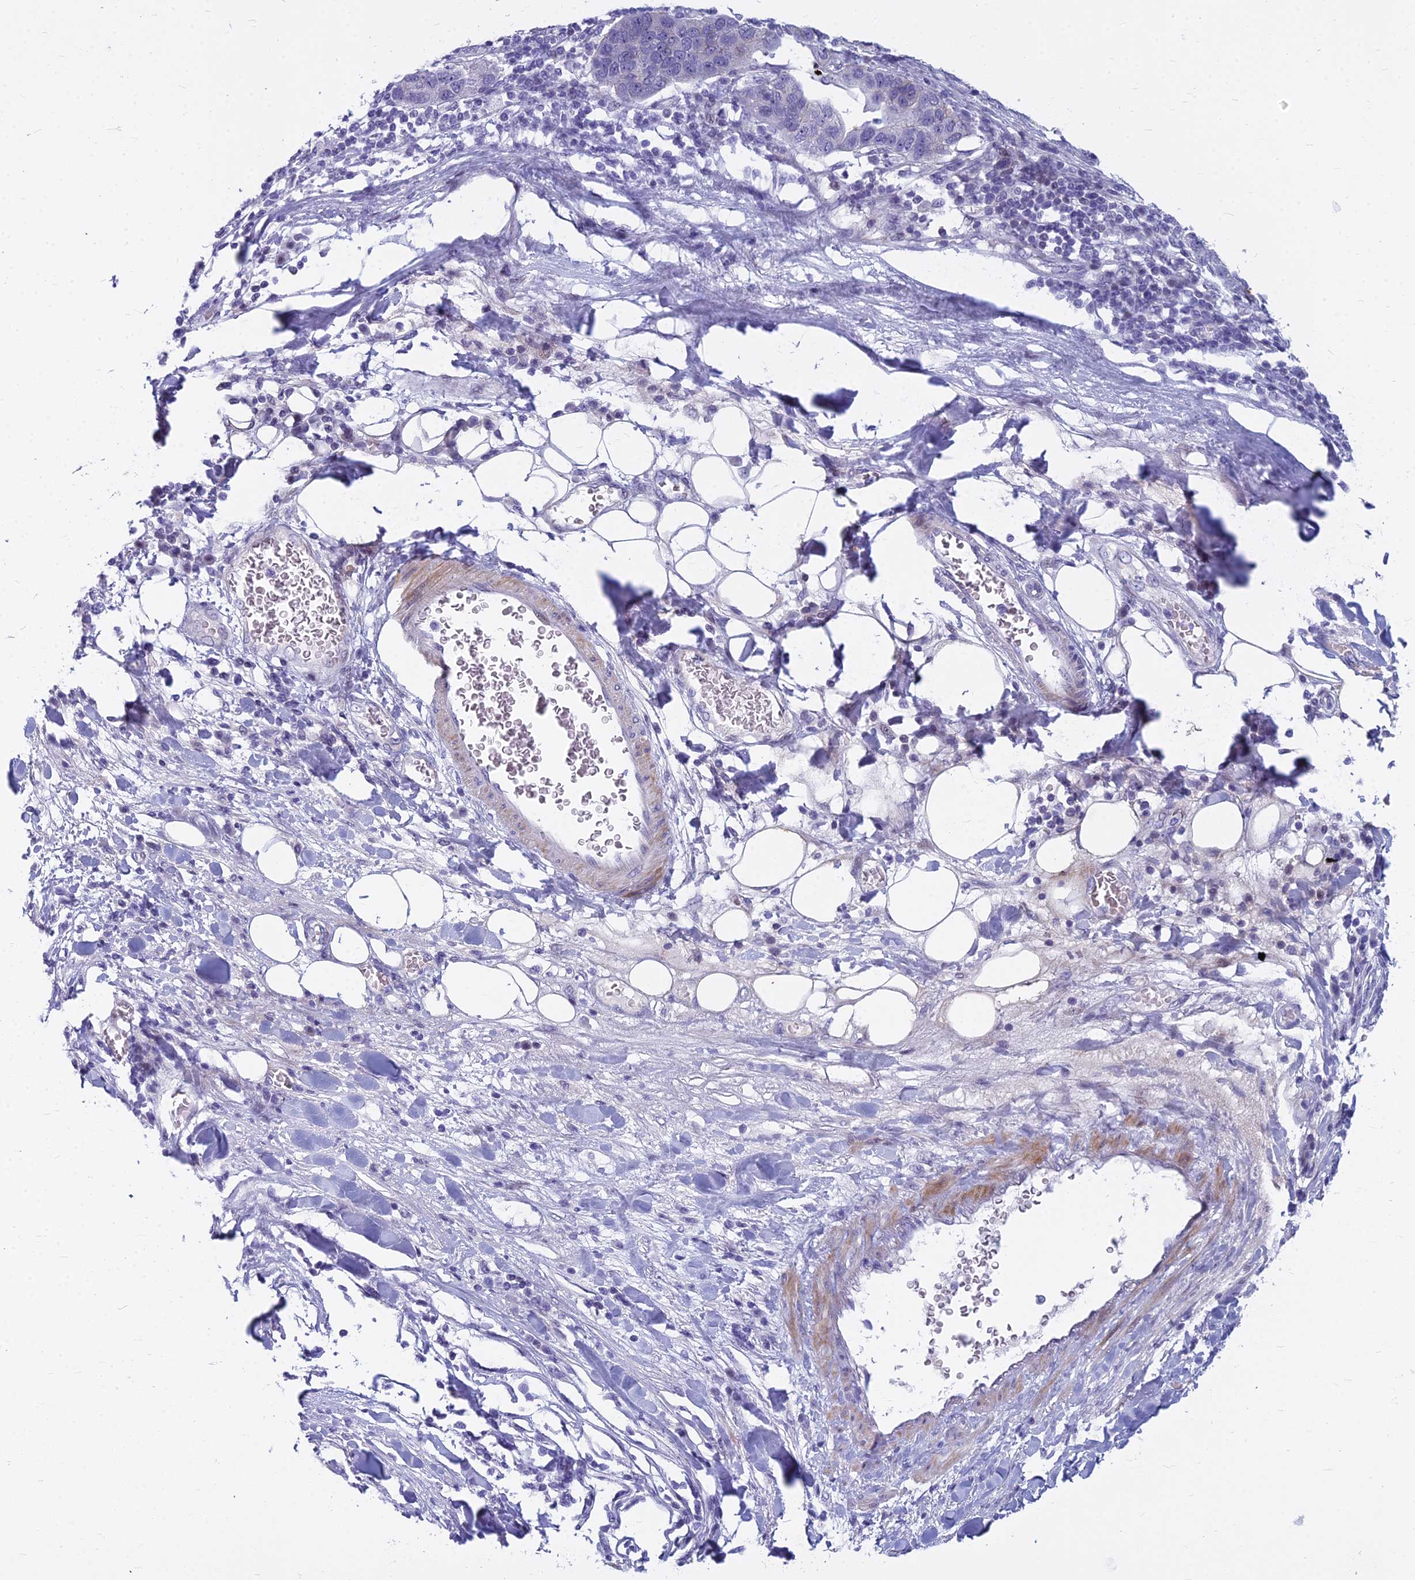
{"staining": {"intensity": "negative", "quantity": "none", "location": "none"}, "tissue": "pancreatic cancer", "cell_type": "Tumor cells", "image_type": "cancer", "snomed": [{"axis": "morphology", "description": "Adenocarcinoma, NOS"}, {"axis": "topography", "description": "Pancreas"}], "caption": "There is no significant positivity in tumor cells of pancreatic cancer.", "gene": "MYBPC2", "patient": {"sex": "female", "age": 61}}